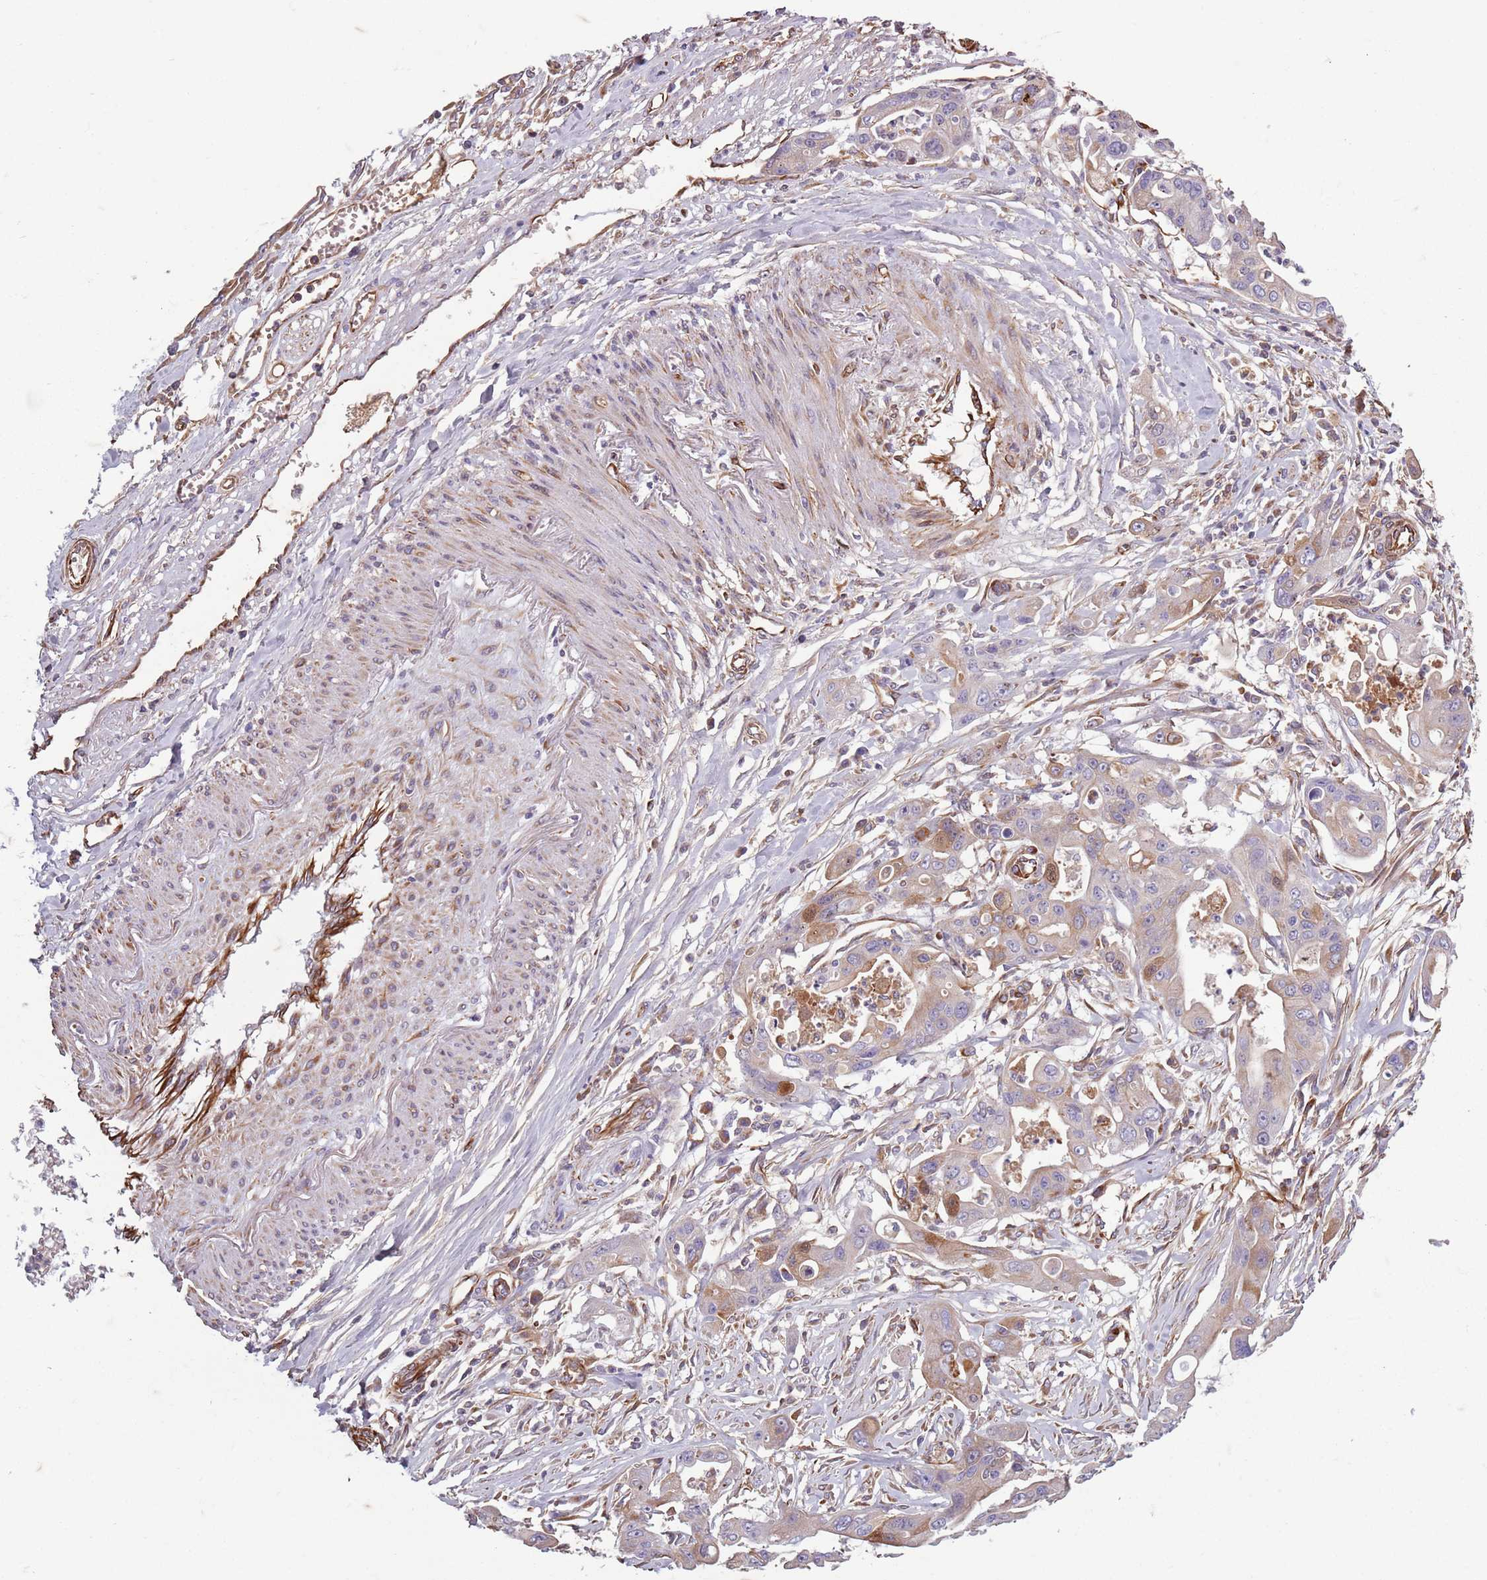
{"staining": {"intensity": "moderate", "quantity": "<25%", "location": "cytoplasmic/membranous"}, "tissue": "ovarian cancer", "cell_type": "Tumor cells", "image_type": "cancer", "snomed": [{"axis": "morphology", "description": "Cystadenocarcinoma, mucinous, NOS"}, {"axis": "topography", "description": "Ovary"}], "caption": "The histopathology image demonstrates immunohistochemical staining of ovarian mucinous cystadenocarcinoma. There is moderate cytoplasmic/membranous staining is identified in about <25% of tumor cells. Nuclei are stained in blue.", "gene": "TAS2R38", "patient": {"sex": "female", "age": 70}}